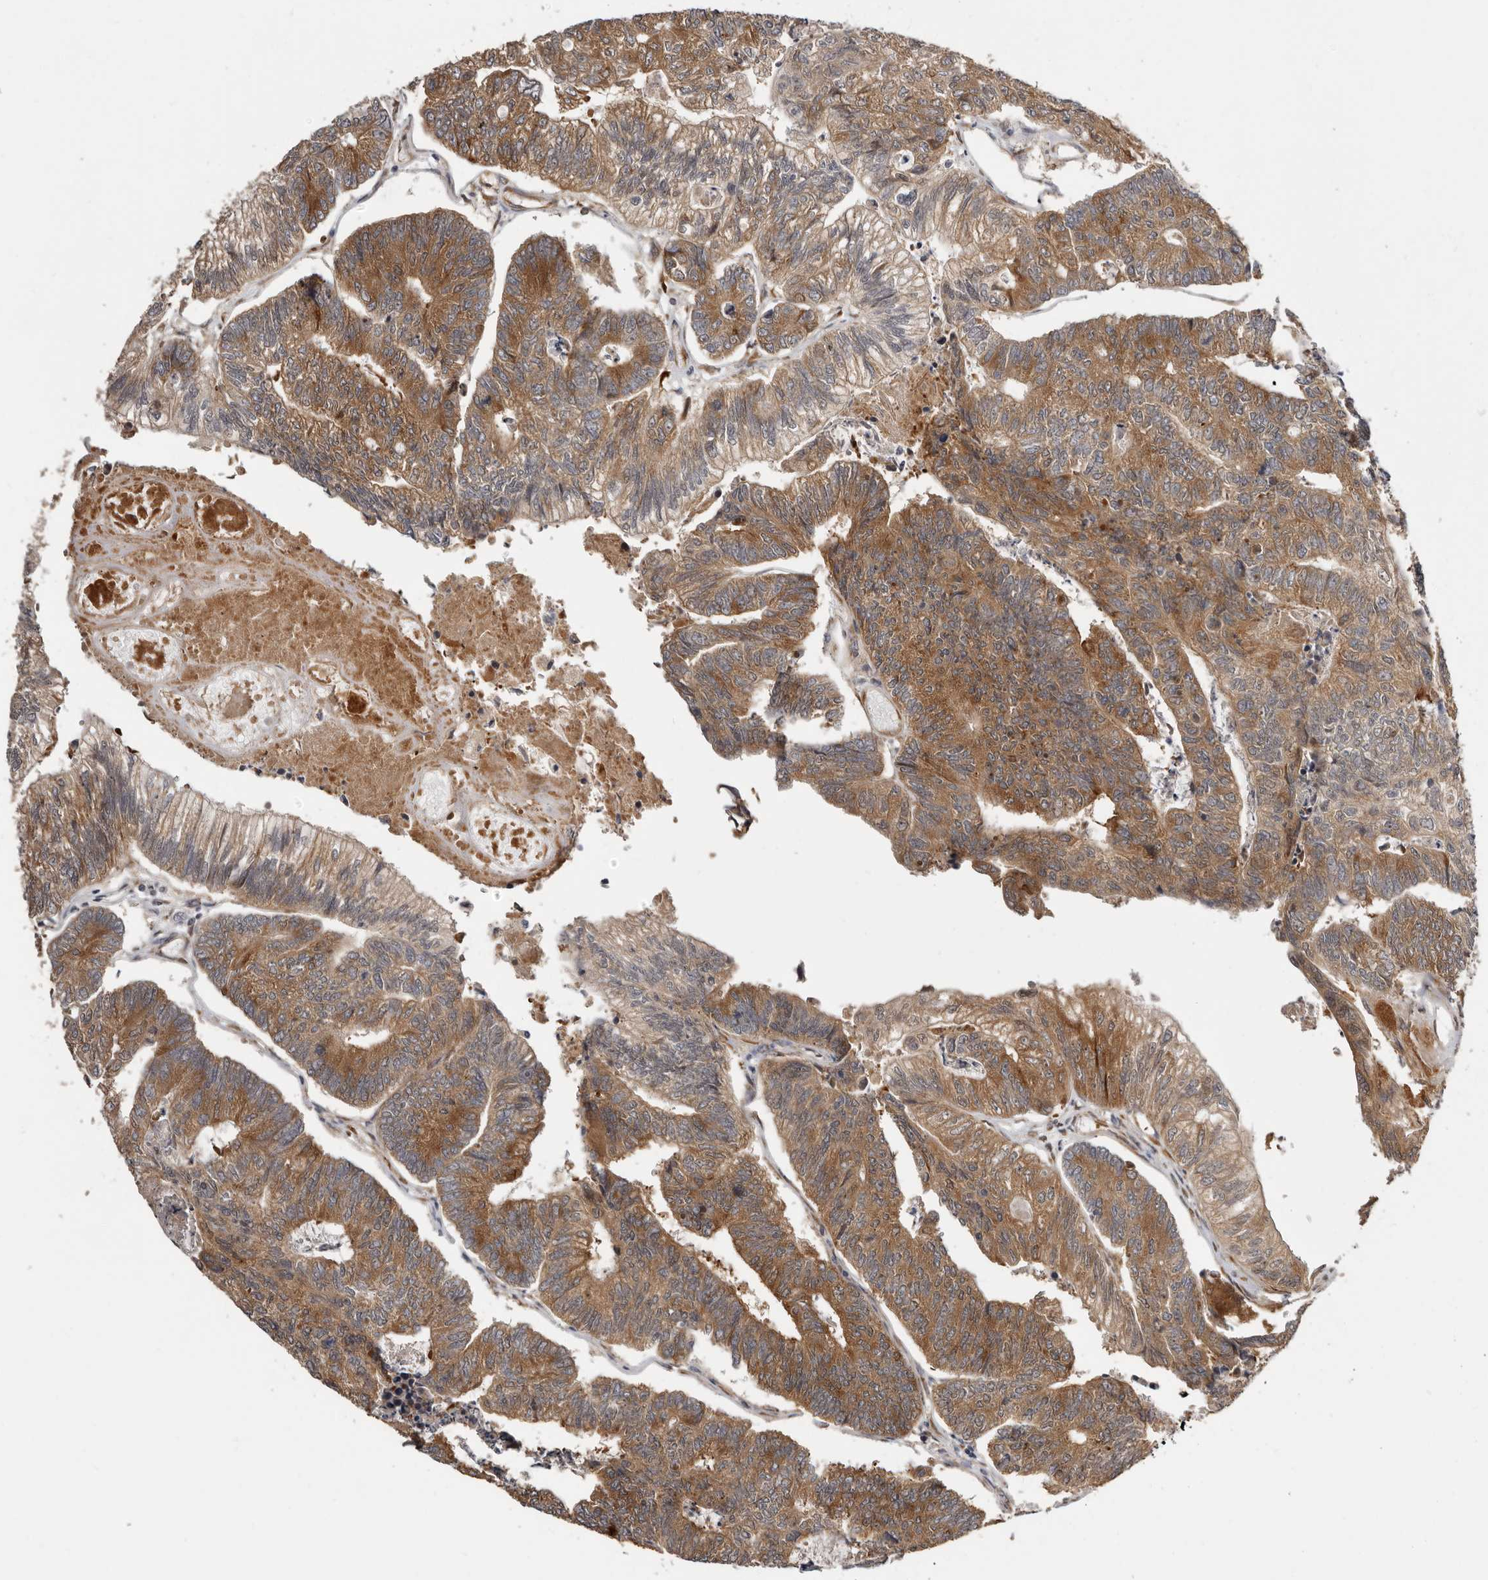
{"staining": {"intensity": "moderate", "quantity": ">75%", "location": "cytoplasmic/membranous"}, "tissue": "colorectal cancer", "cell_type": "Tumor cells", "image_type": "cancer", "snomed": [{"axis": "morphology", "description": "Adenocarcinoma, NOS"}, {"axis": "topography", "description": "Colon"}], "caption": "IHC histopathology image of human colorectal adenocarcinoma stained for a protein (brown), which shows medium levels of moderate cytoplasmic/membranous staining in about >75% of tumor cells.", "gene": "SBDS", "patient": {"sex": "female", "age": 67}}